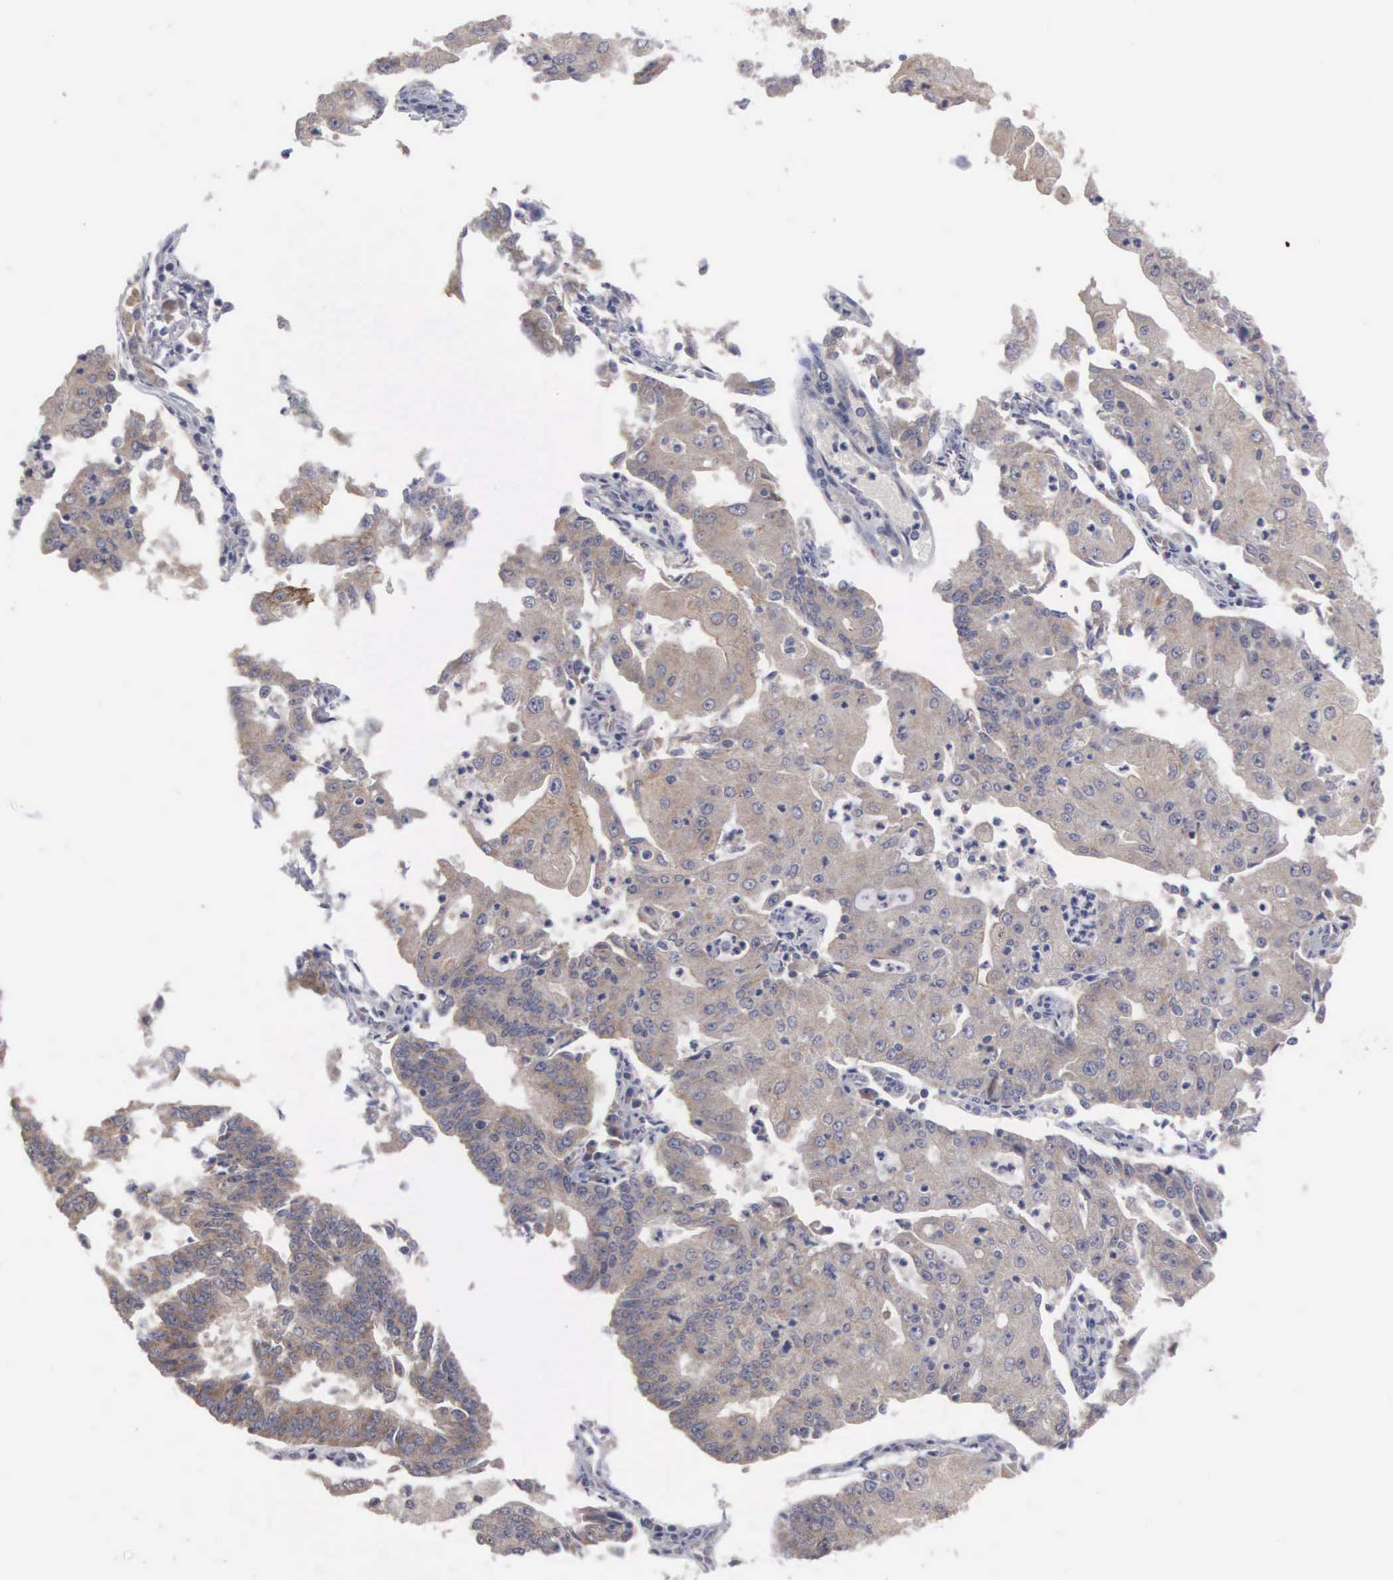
{"staining": {"intensity": "moderate", "quantity": ">75%", "location": "cytoplasmic/membranous"}, "tissue": "endometrial cancer", "cell_type": "Tumor cells", "image_type": "cancer", "snomed": [{"axis": "morphology", "description": "Adenocarcinoma, NOS"}, {"axis": "topography", "description": "Endometrium"}], "caption": "DAB immunohistochemical staining of endometrial cancer shows moderate cytoplasmic/membranous protein expression in approximately >75% of tumor cells.", "gene": "AMN", "patient": {"sex": "female", "age": 56}}